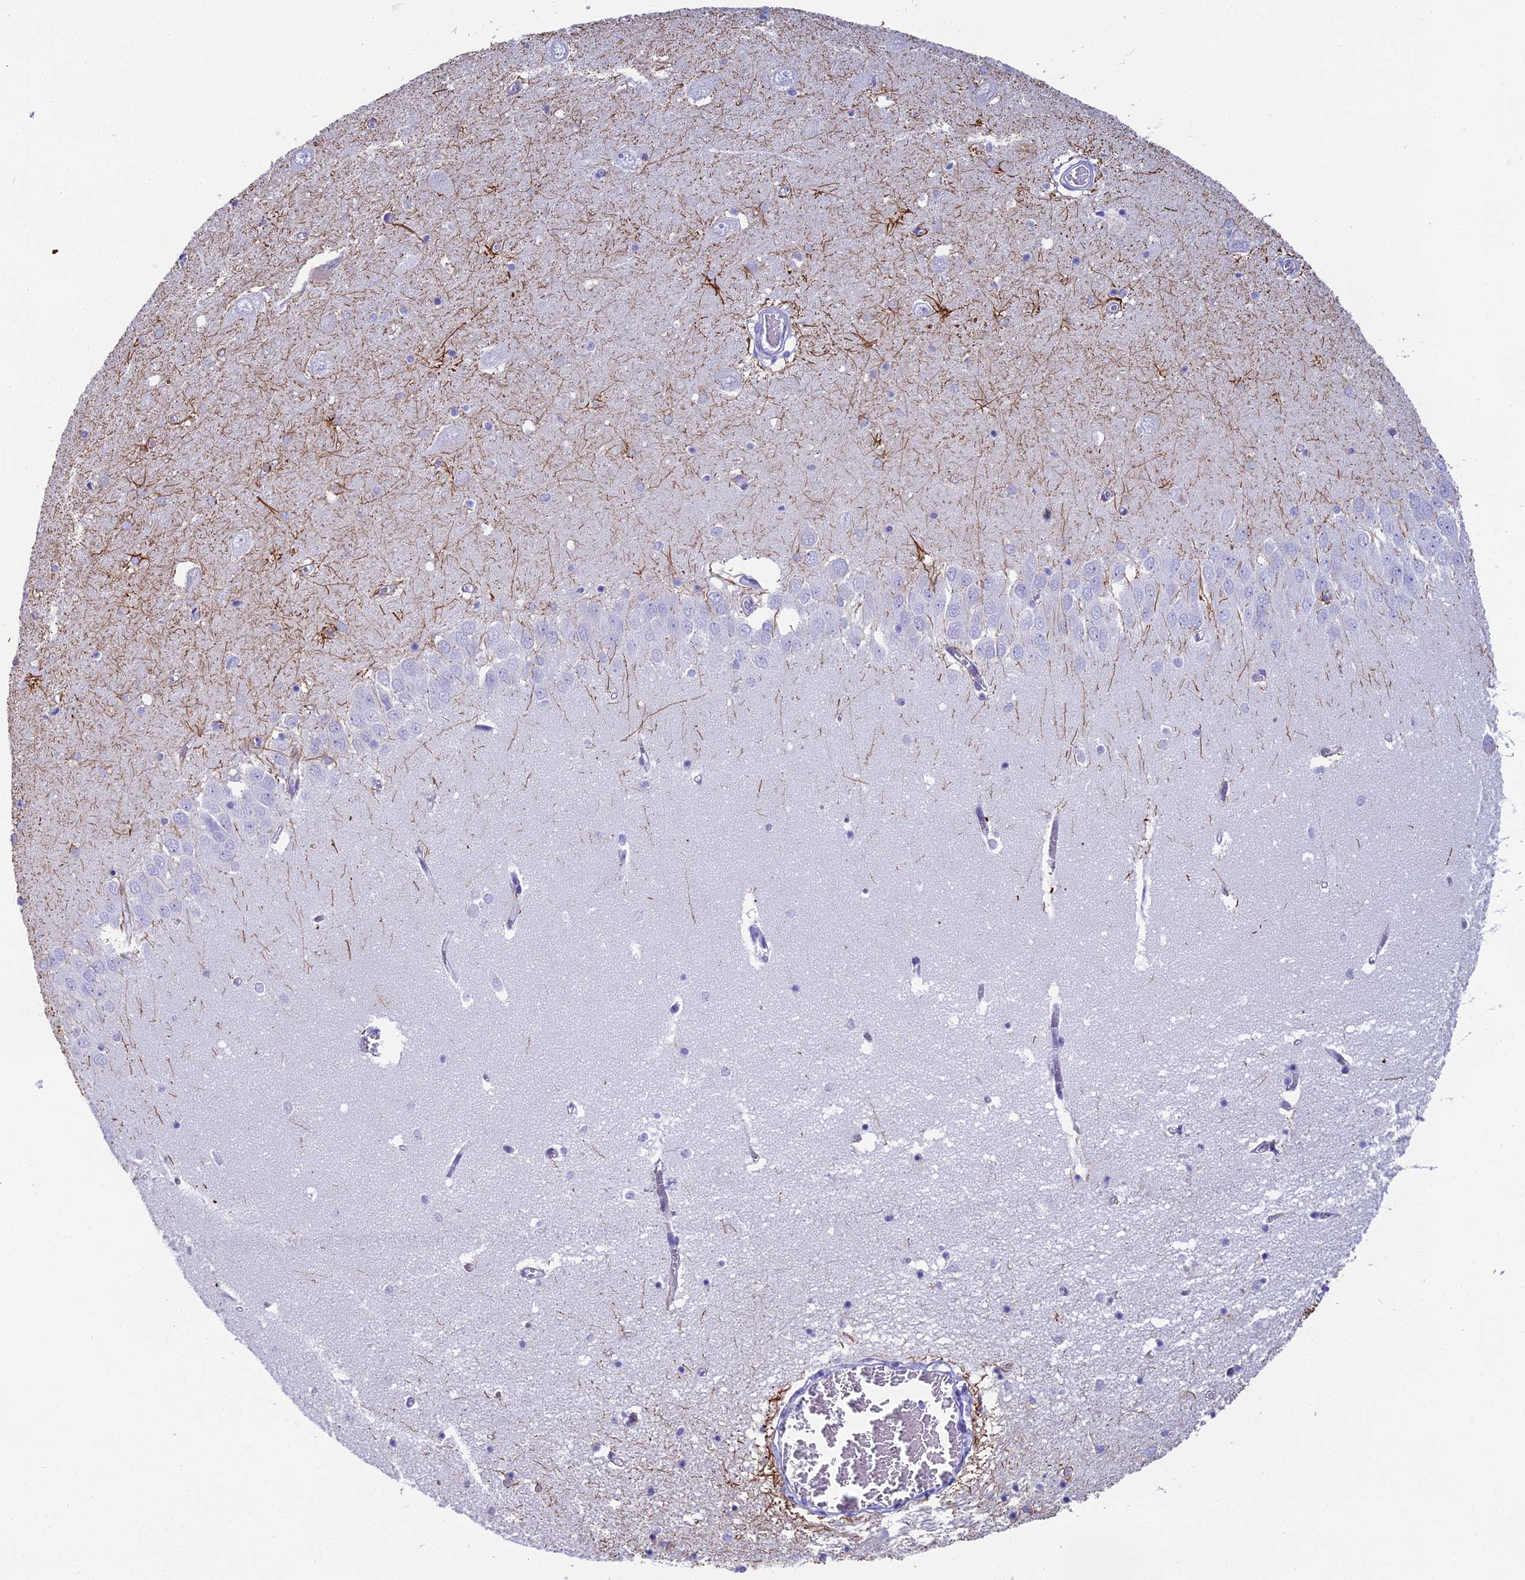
{"staining": {"intensity": "strong", "quantity": "<25%", "location": "cytoplasmic/membranous"}, "tissue": "hippocampus", "cell_type": "Glial cells", "image_type": "normal", "snomed": [{"axis": "morphology", "description": "Normal tissue, NOS"}, {"axis": "topography", "description": "Hippocampus"}], "caption": "This photomicrograph reveals normal hippocampus stained with immunohistochemistry to label a protein in brown. The cytoplasmic/membranous of glial cells show strong positivity for the protein. Nuclei are counter-stained blue.", "gene": "UNC80", "patient": {"sex": "male", "age": 70}}